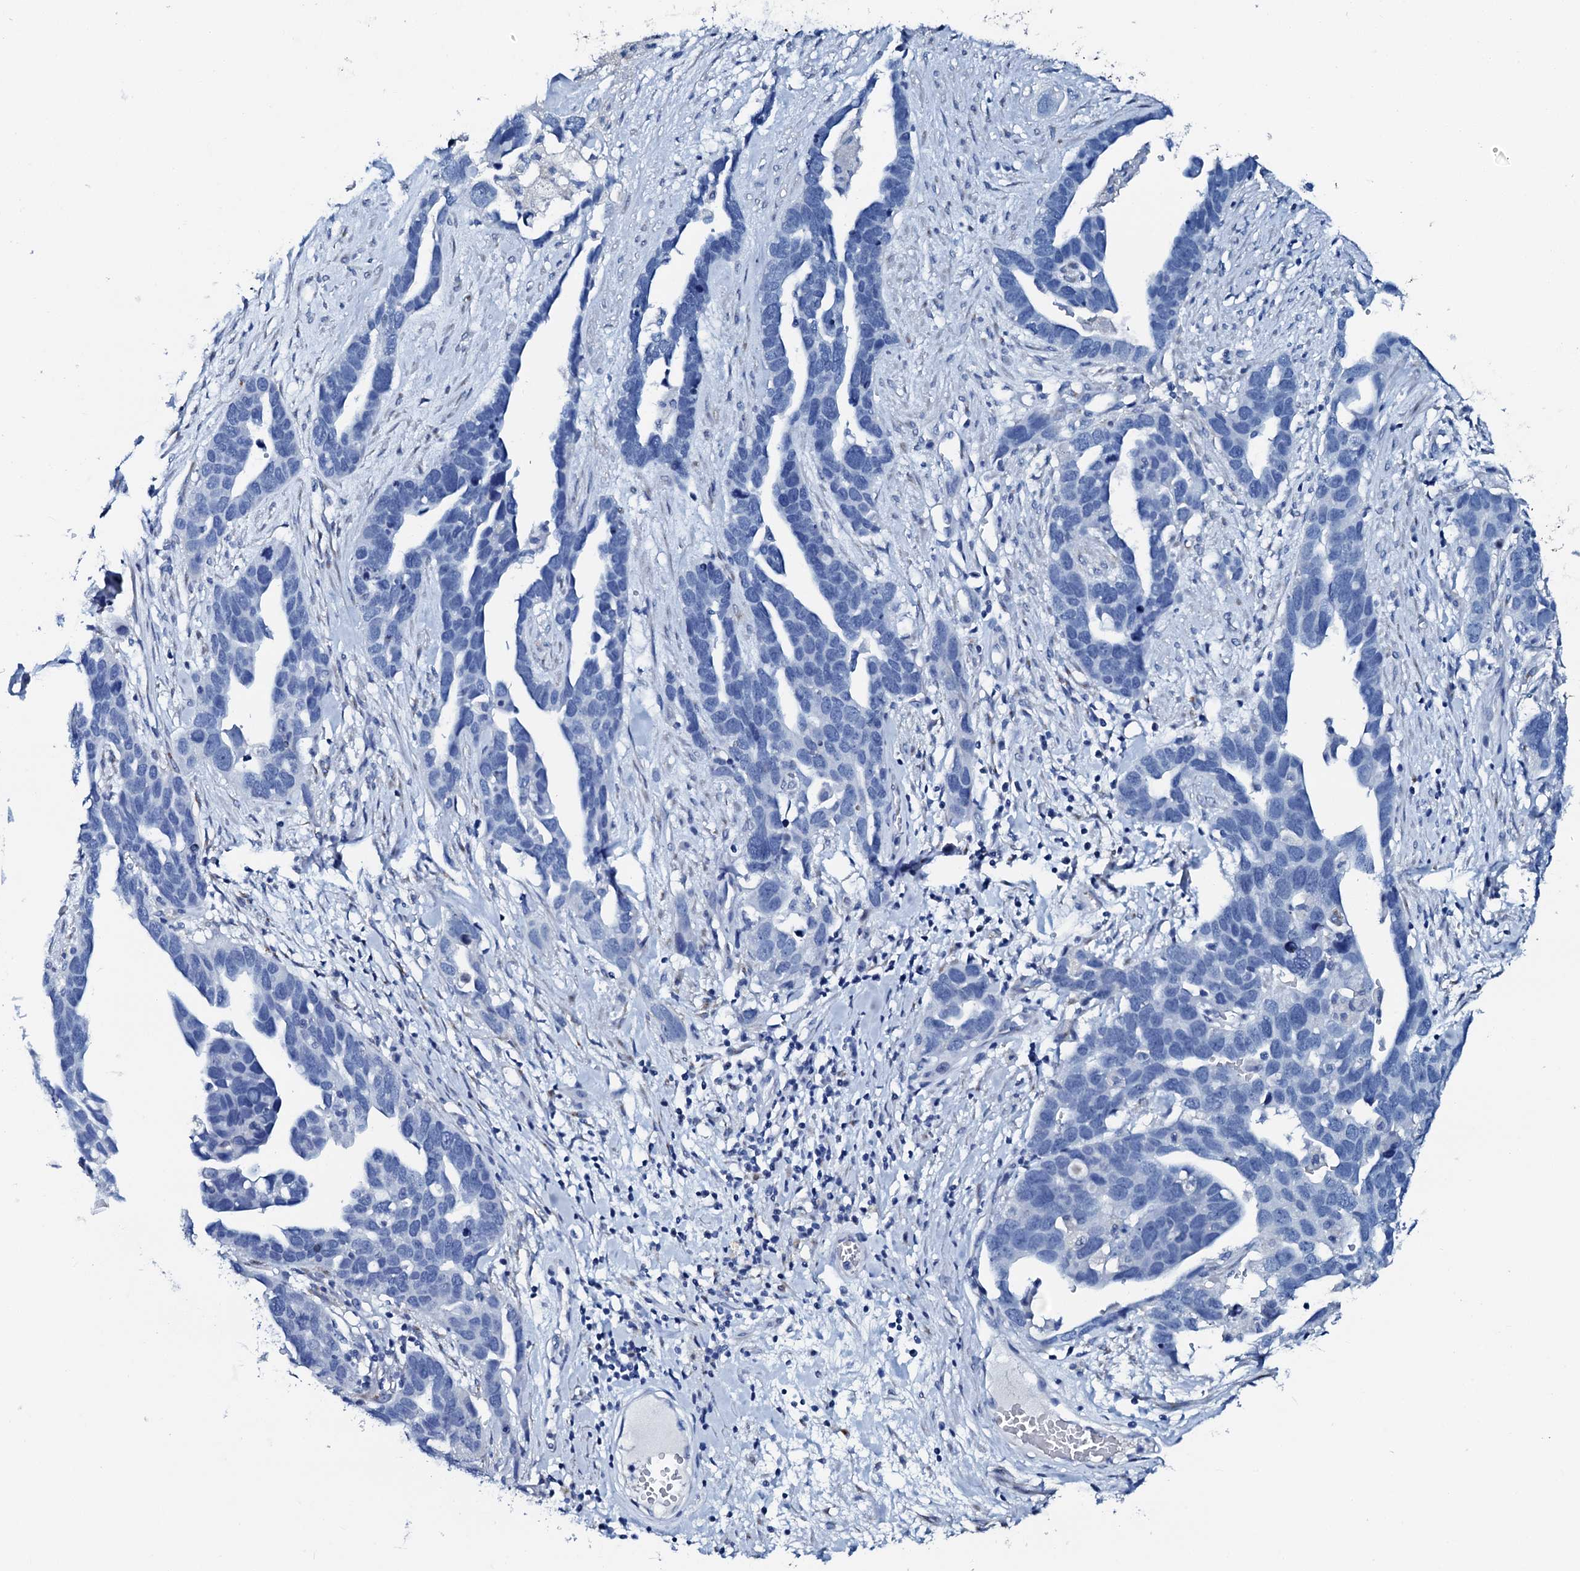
{"staining": {"intensity": "negative", "quantity": "none", "location": "none"}, "tissue": "ovarian cancer", "cell_type": "Tumor cells", "image_type": "cancer", "snomed": [{"axis": "morphology", "description": "Cystadenocarcinoma, serous, NOS"}, {"axis": "topography", "description": "Ovary"}], "caption": "Tumor cells show no significant protein expression in ovarian serous cystadenocarcinoma.", "gene": "AMER2", "patient": {"sex": "female", "age": 54}}